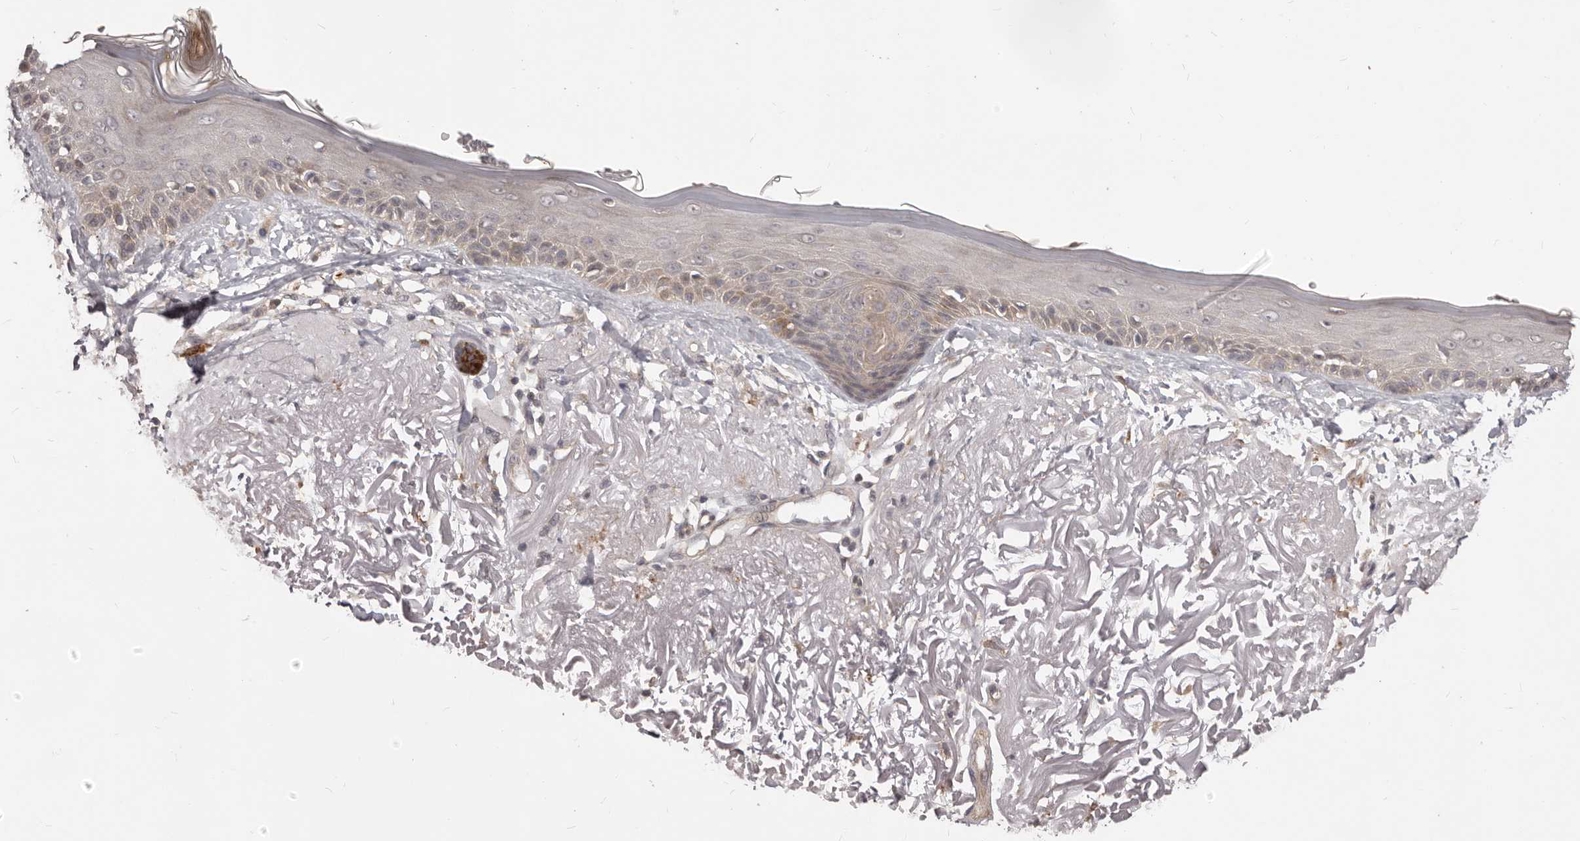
{"staining": {"intensity": "weak", "quantity": ">75%", "location": "cytoplasmic/membranous"}, "tissue": "skin", "cell_type": "Fibroblasts", "image_type": "normal", "snomed": [{"axis": "morphology", "description": "Normal tissue, NOS"}, {"axis": "topography", "description": "Skin"}, {"axis": "topography", "description": "Skeletal muscle"}], "caption": "Immunohistochemical staining of benign human skin reveals weak cytoplasmic/membranous protein positivity in approximately >75% of fibroblasts.", "gene": "MTO1", "patient": {"sex": "male", "age": 83}}